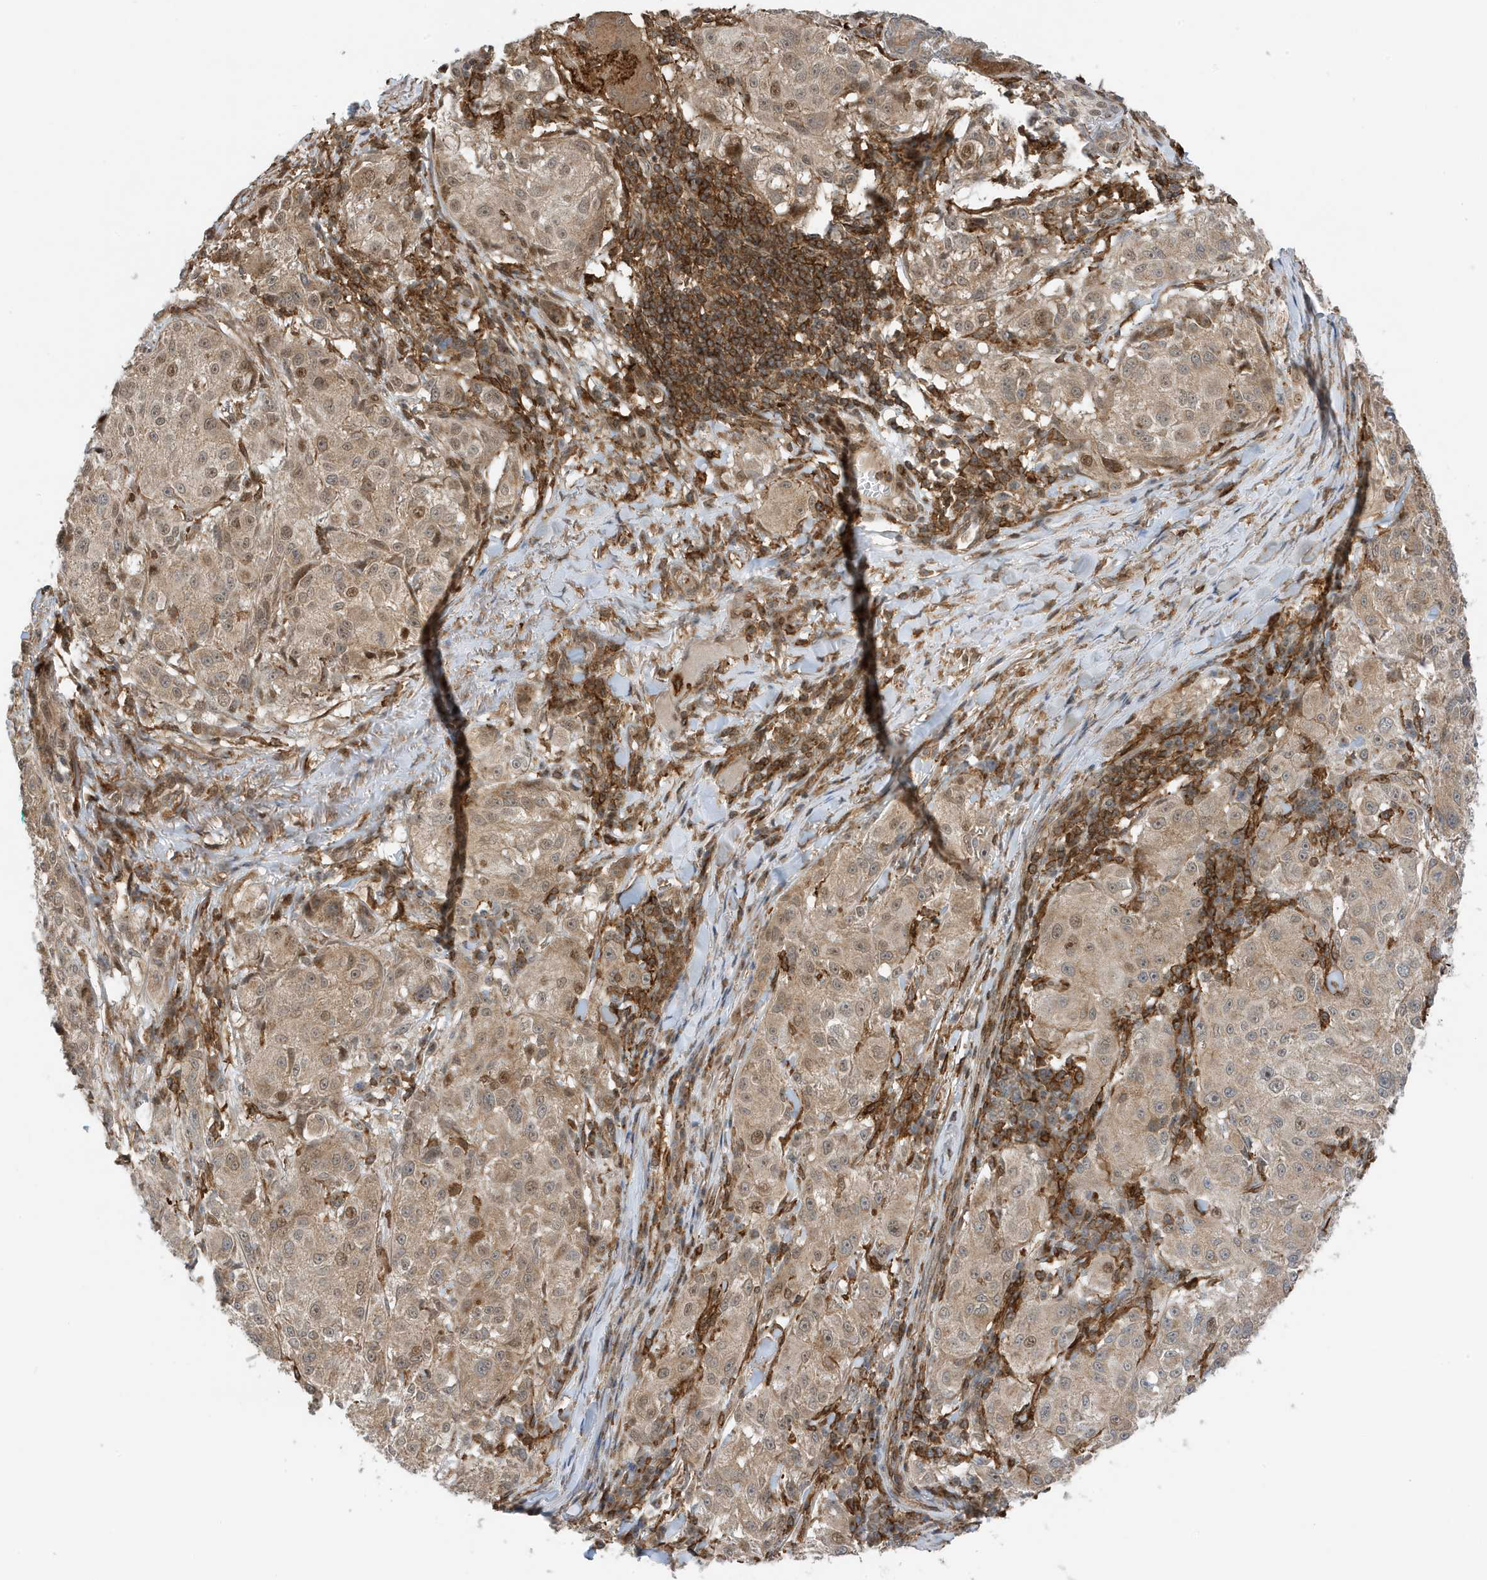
{"staining": {"intensity": "moderate", "quantity": "<25%", "location": "cytoplasmic/membranous,nuclear"}, "tissue": "melanoma", "cell_type": "Tumor cells", "image_type": "cancer", "snomed": [{"axis": "morphology", "description": "Necrosis, NOS"}, {"axis": "morphology", "description": "Malignant melanoma, NOS"}, {"axis": "topography", "description": "Skin"}], "caption": "The photomicrograph displays a brown stain indicating the presence of a protein in the cytoplasmic/membranous and nuclear of tumor cells in melanoma. The staining is performed using DAB brown chromogen to label protein expression. The nuclei are counter-stained blue using hematoxylin.", "gene": "TATDN3", "patient": {"sex": "female", "age": 87}}